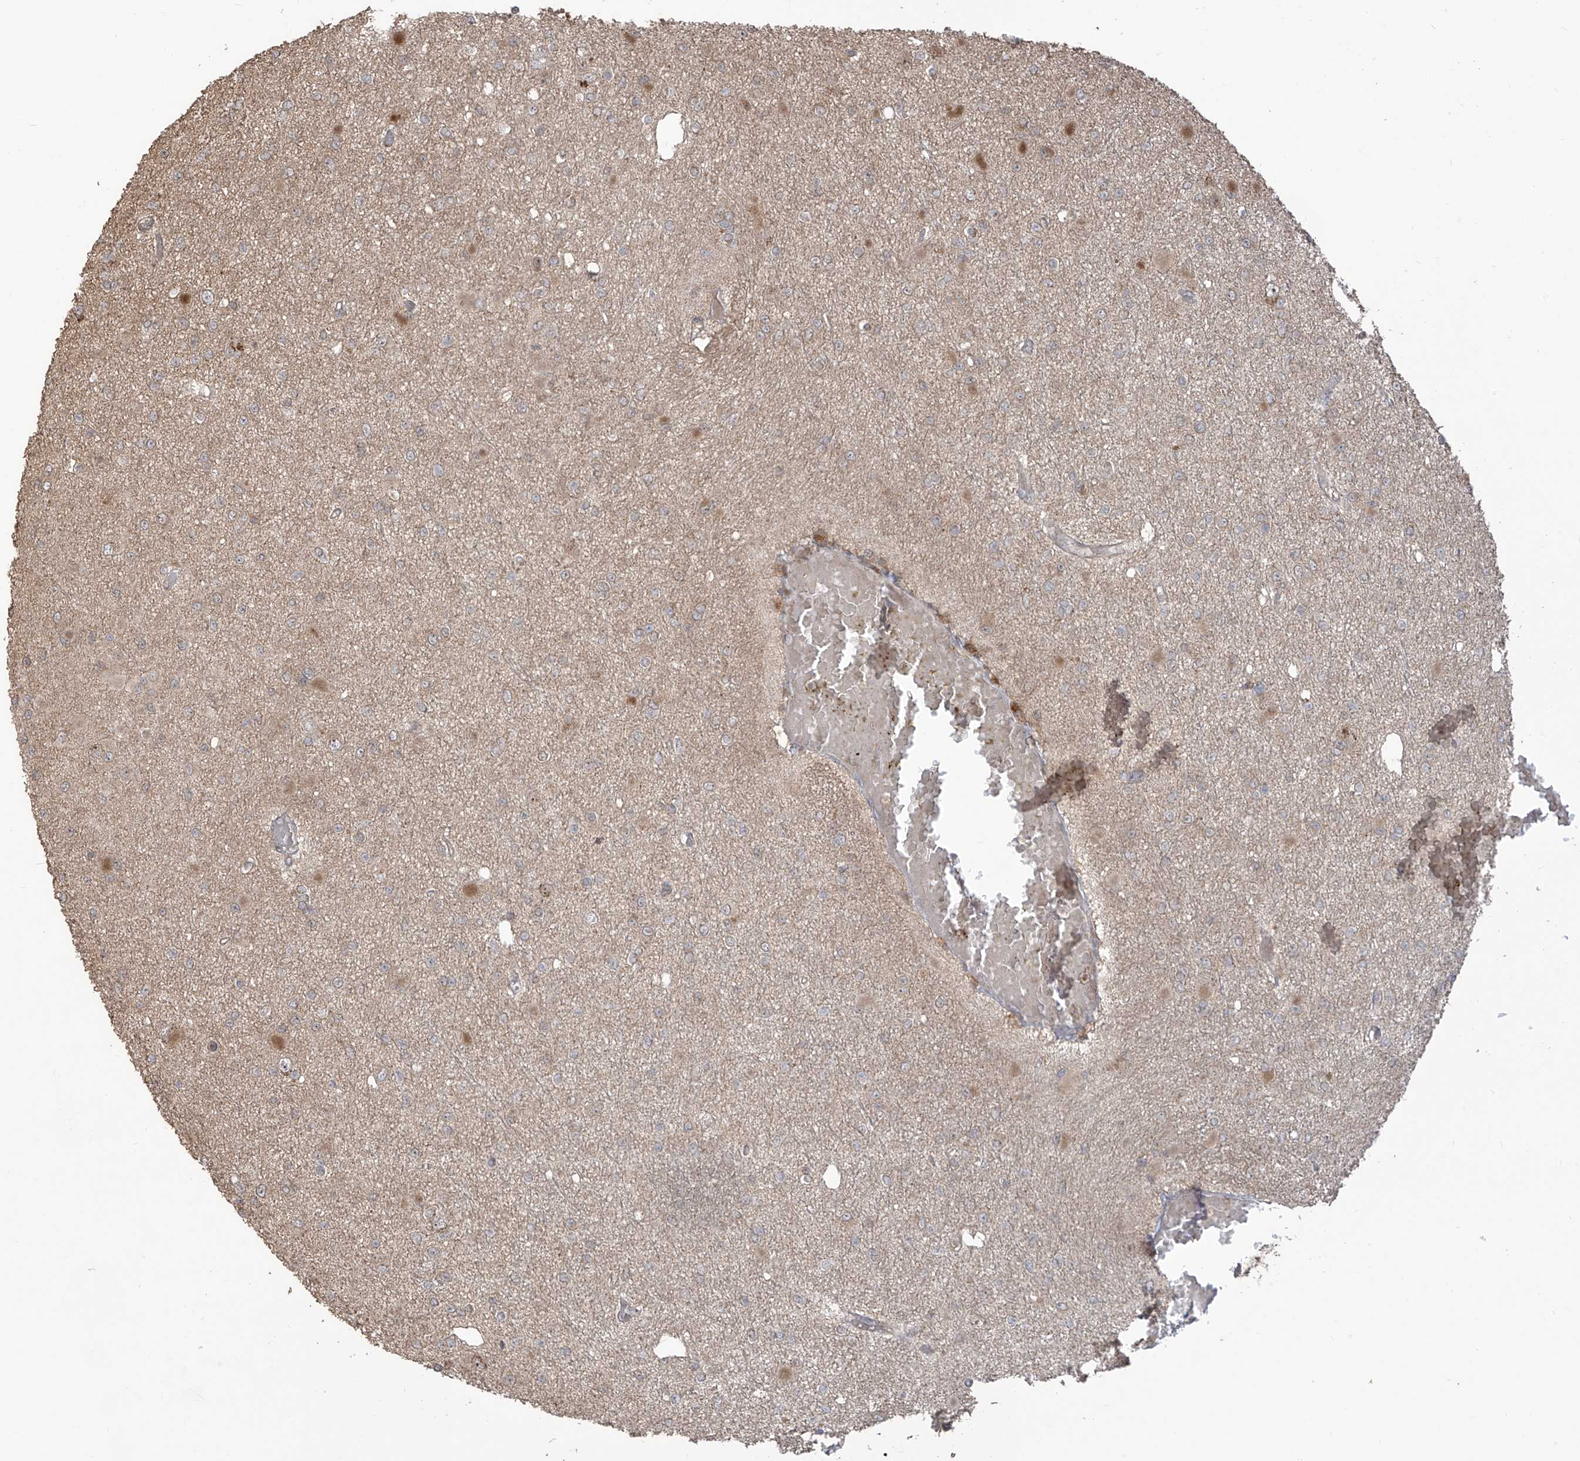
{"staining": {"intensity": "negative", "quantity": "none", "location": "none"}, "tissue": "glioma", "cell_type": "Tumor cells", "image_type": "cancer", "snomed": [{"axis": "morphology", "description": "Glioma, malignant, Low grade"}, {"axis": "topography", "description": "Brain"}], "caption": "The image reveals no staining of tumor cells in malignant low-grade glioma.", "gene": "CARF", "patient": {"sex": "female", "age": 22}}